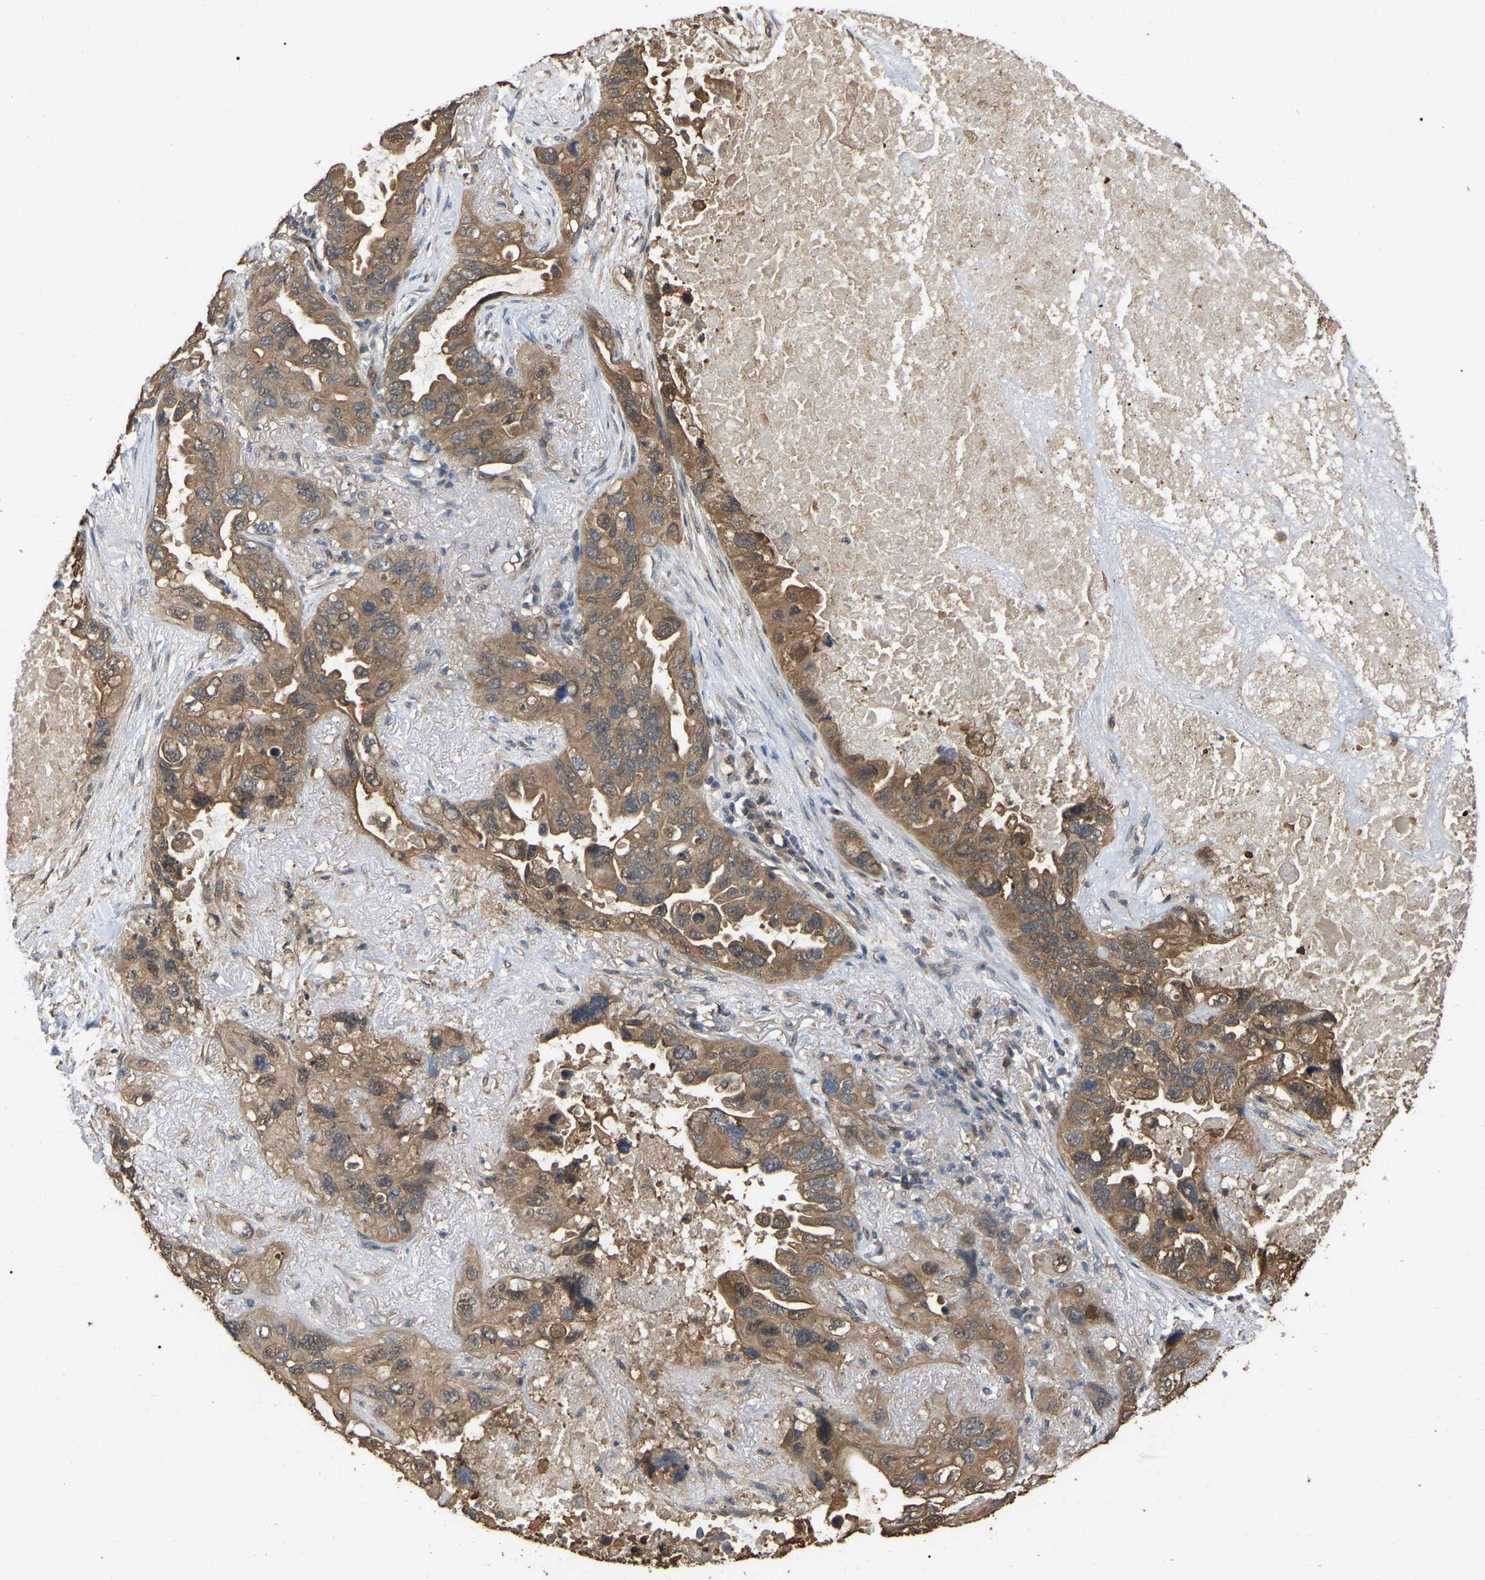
{"staining": {"intensity": "moderate", "quantity": ">75%", "location": "cytoplasmic/membranous"}, "tissue": "lung cancer", "cell_type": "Tumor cells", "image_type": "cancer", "snomed": [{"axis": "morphology", "description": "Squamous cell carcinoma, NOS"}, {"axis": "topography", "description": "Lung"}], "caption": "Protein expression analysis of lung cancer (squamous cell carcinoma) shows moderate cytoplasmic/membranous positivity in about >75% of tumor cells.", "gene": "FAM219A", "patient": {"sex": "female", "age": 73}}